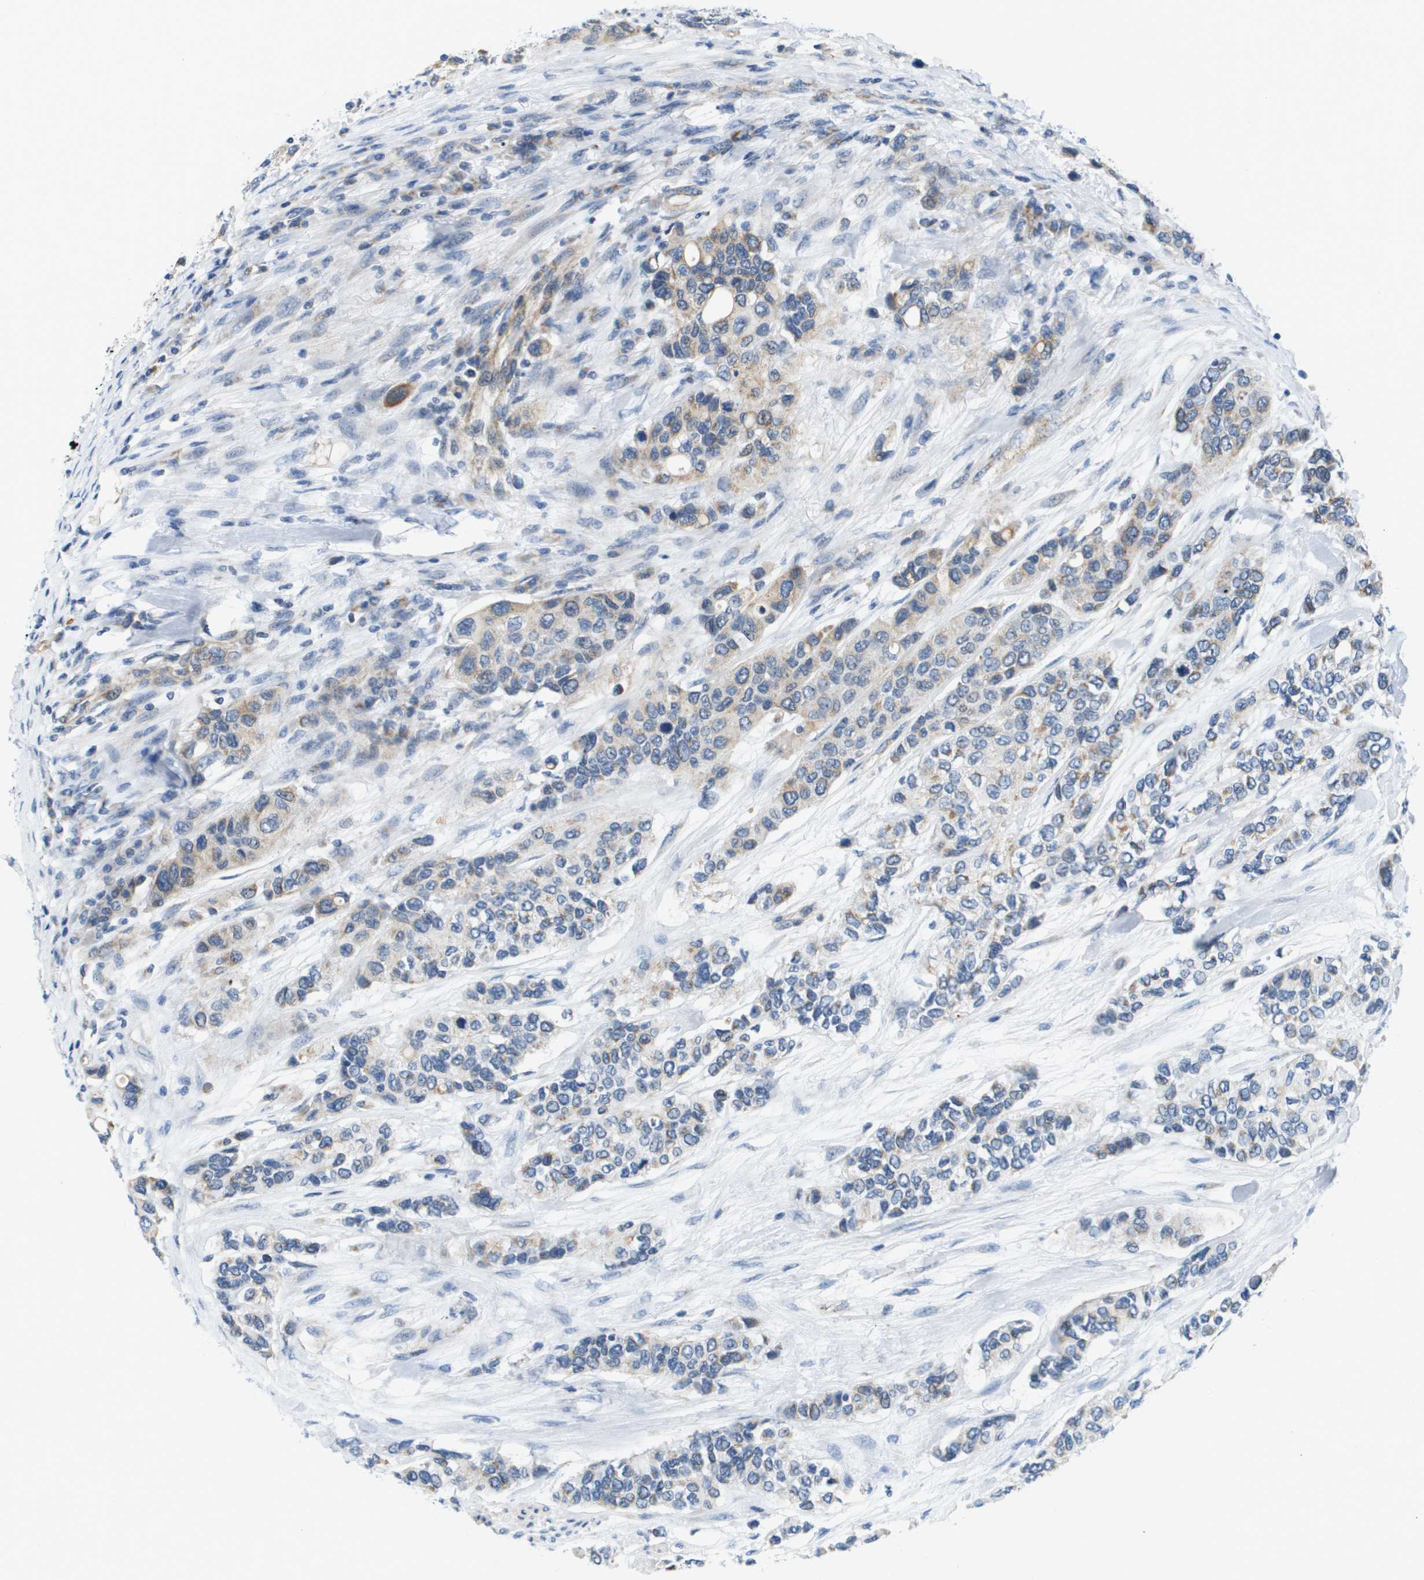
{"staining": {"intensity": "weak", "quantity": "<25%", "location": "cytoplasmic/membranous"}, "tissue": "urothelial cancer", "cell_type": "Tumor cells", "image_type": "cancer", "snomed": [{"axis": "morphology", "description": "Urothelial carcinoma, High grade"}, {"axis": "topography", "description": "Urinary bladder"}], "caption": "A histopathology image of urothelial carcinoma (high-grade) stained for a protein shows no brown staining in tumor cells.", "gene": "KRT23", "patient": {"sex": "female", "age": 56}}